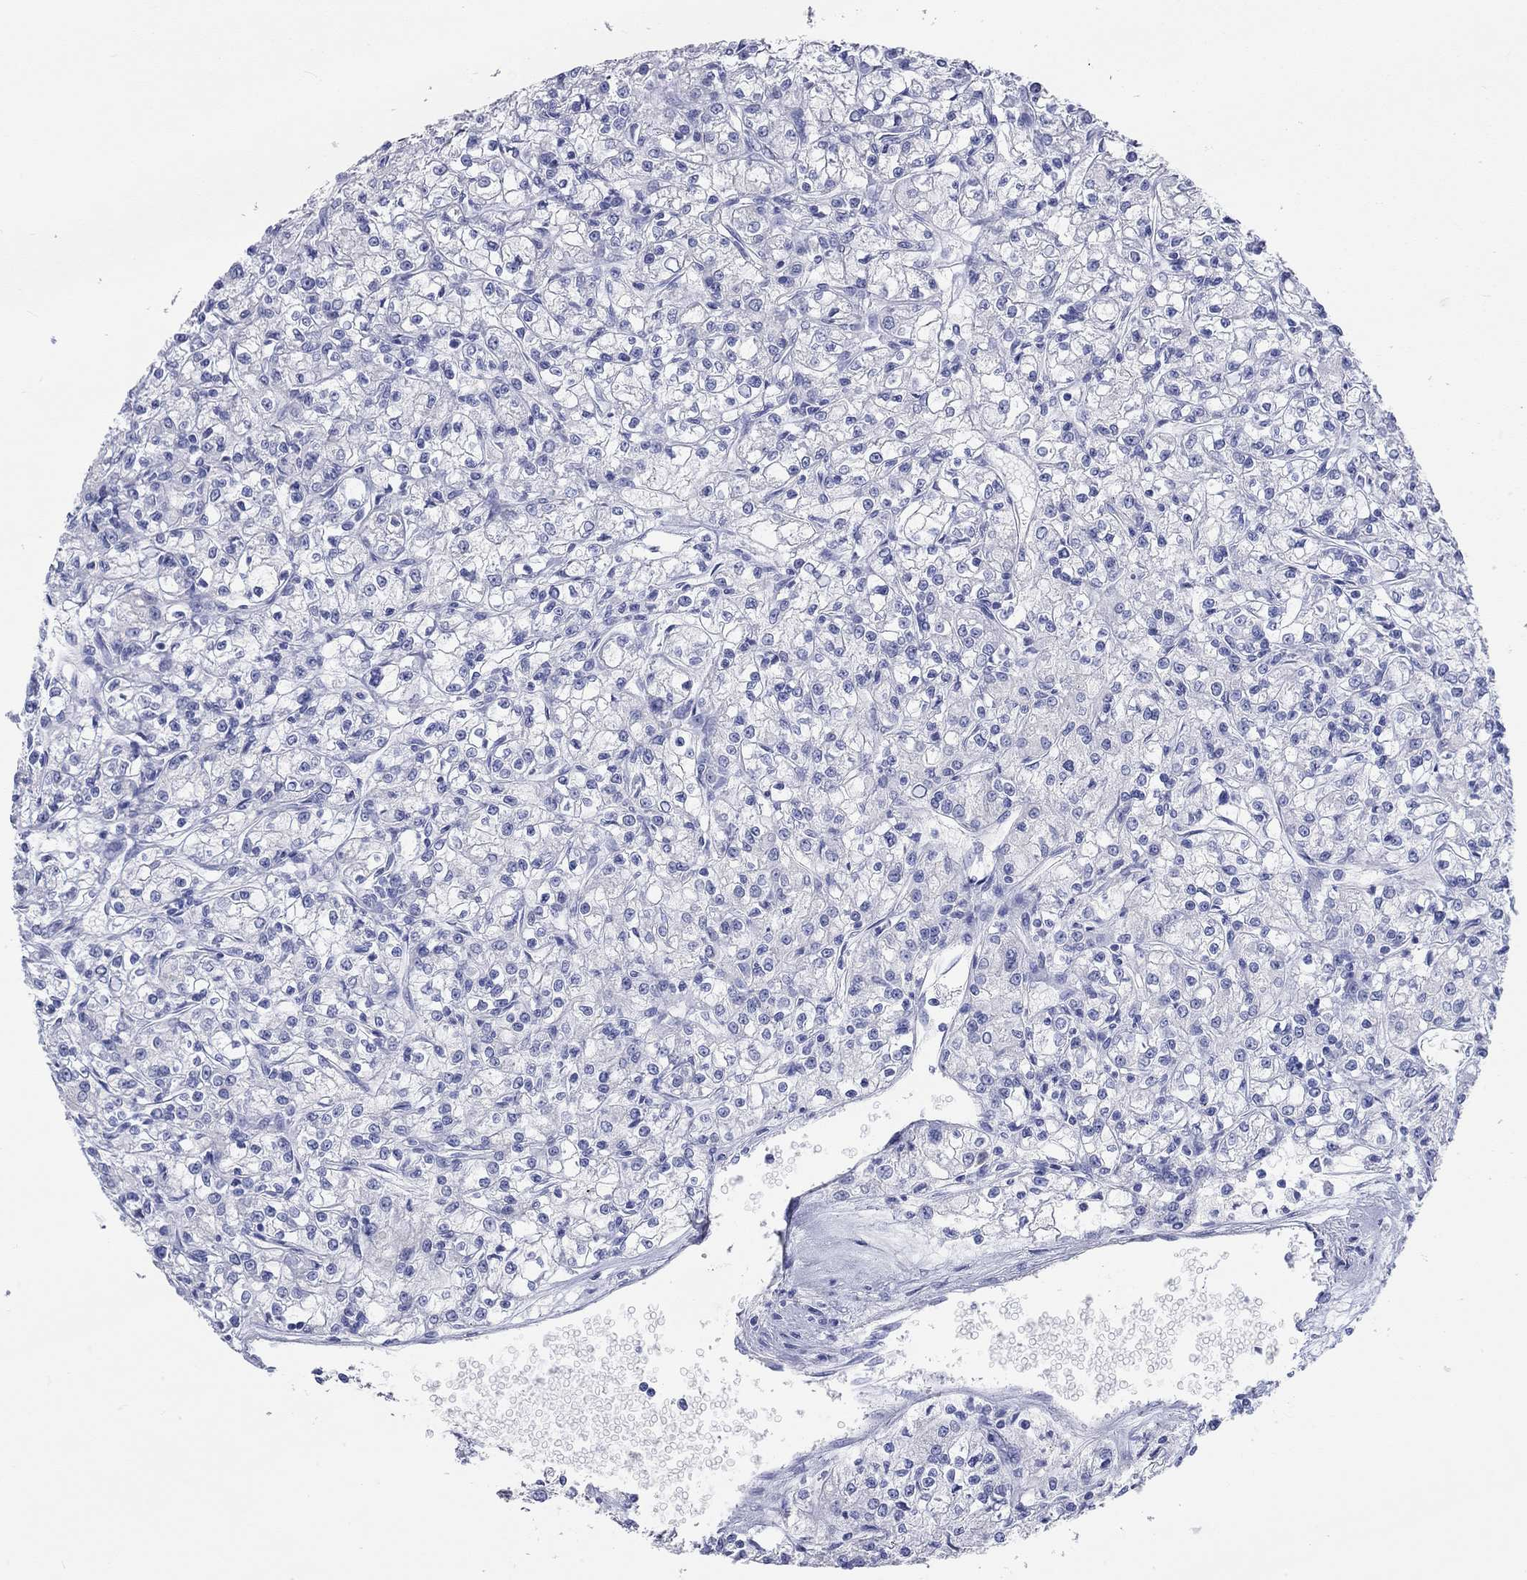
{"staining": {"intensity": "negative", "quantity": "none", "location": "none"}, "tissue": "renal cancer", "cell_type": "Tumor cells", "image_type": "cancer", "snomed": [{"axis": "morphology", "description": "Adenocarcinoma, NOS"}, {"axis": "topography", "description": "Kidney"}], "caption": "Immunohistochemistry histopathology image of neoplastic tissue: human renal cancer (adenocarcinoma) stained with DAB reveals no significant protein positivity in tumor cells. The staining is performed using DAB brown chromogen with nuclei counter-stained in using hematoxylin.", "gene": "SPATA9", "patient": {"sex": "female", "age": 59}}